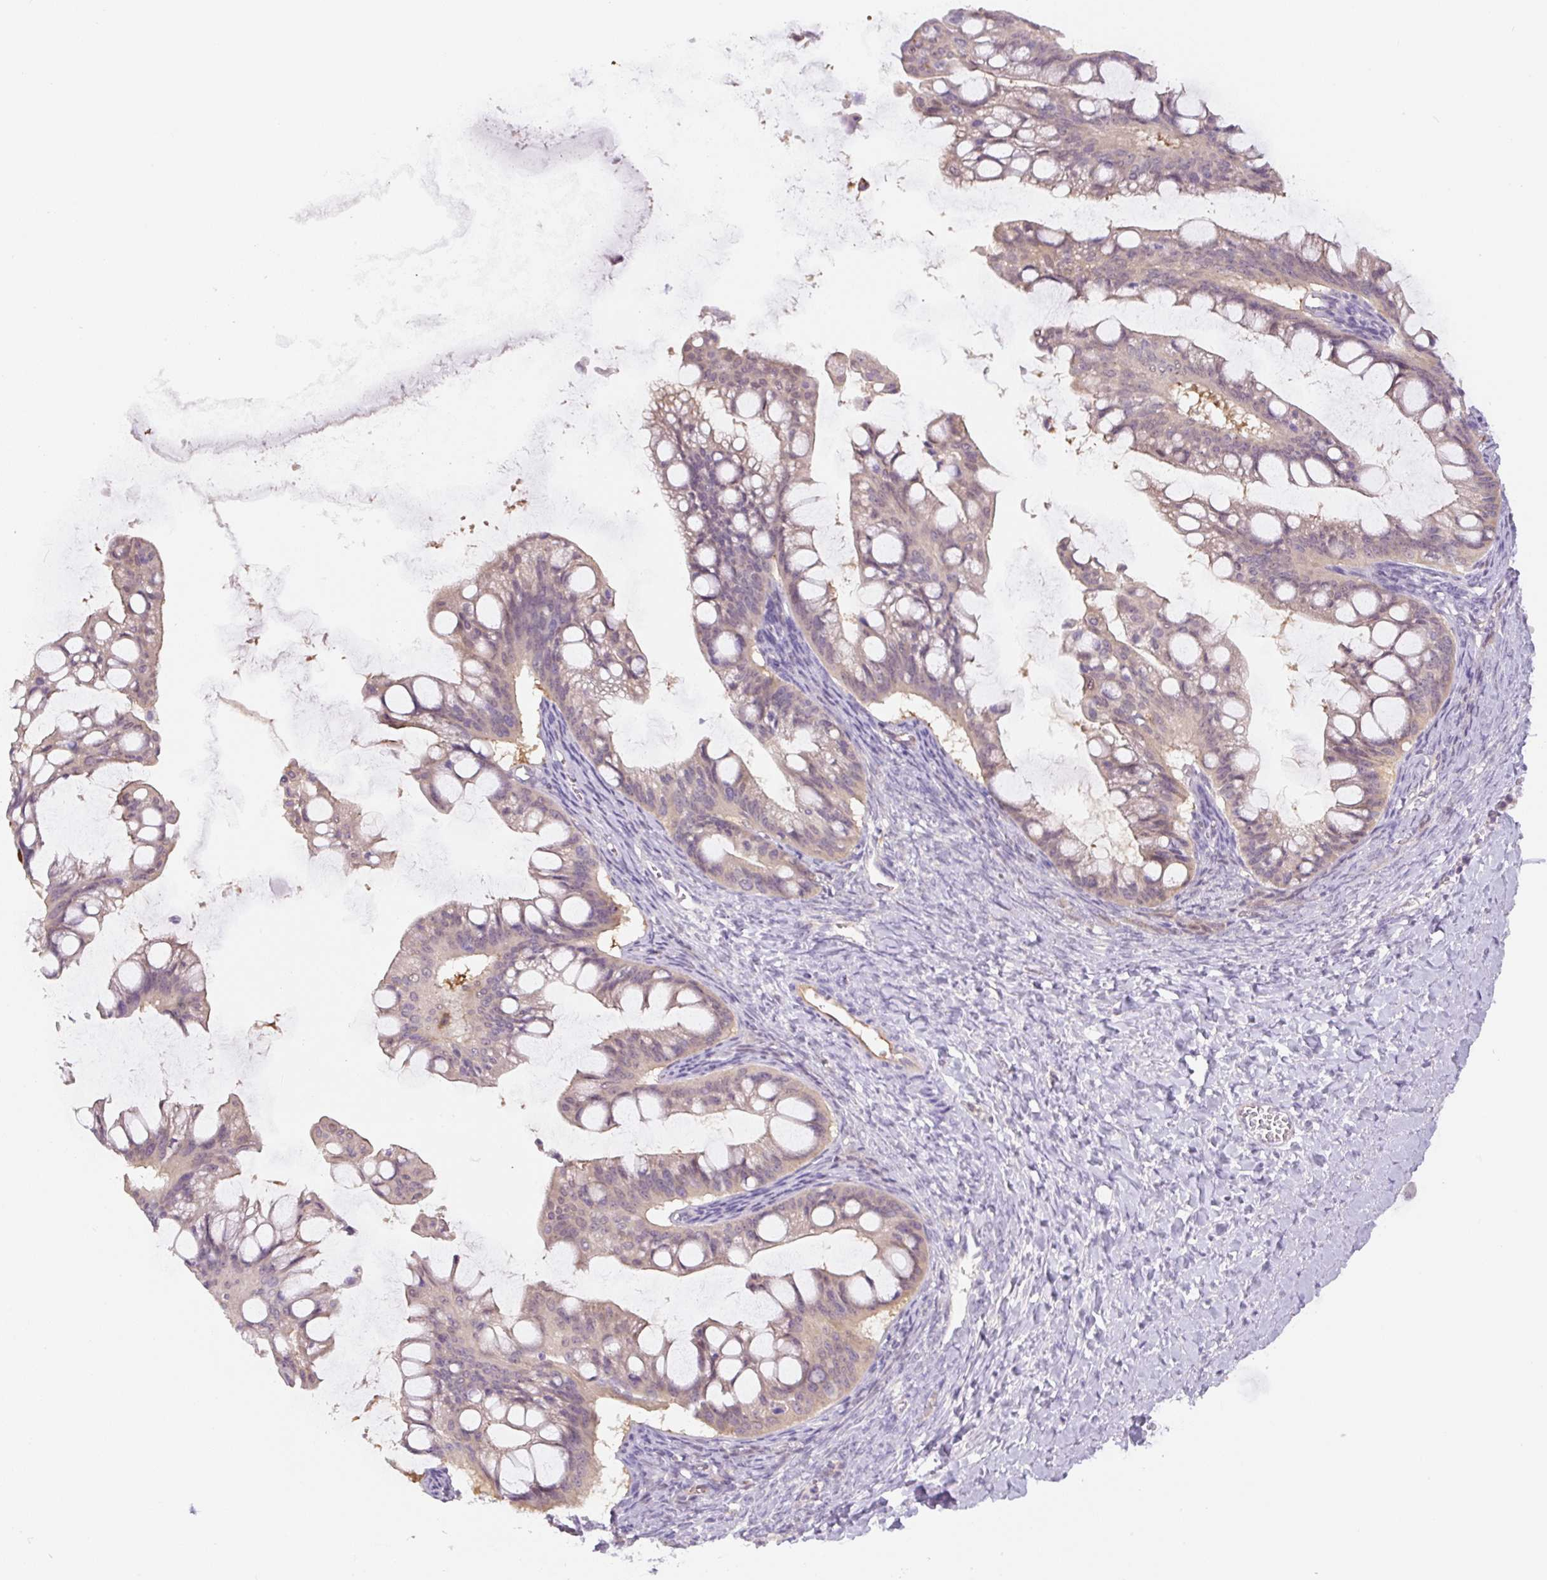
{"staining": {"intensity": "negative", "quantity": "none", "location": "none"}, "tissue": "ovarian cancer", "cell_type": "Tumor cells", "image_type": "cancer", "snomed": [{"axis": "morphology", "description": "Cystadenocarcinoma, mucinous, NOS"}, {"axis": "topography", "description": "Ovary"}], "caption": "Immunohistochemical staining of ovarian cancer demonstrates no significant expression in tumor cells. The staining is performed using DAB (3,3'-diaminobenzidine) brown chromogen with nuclei counter-stained in using hematoxylin.", "gene": "SPSB2", "patient": {"sex": "female", "age": 73}}